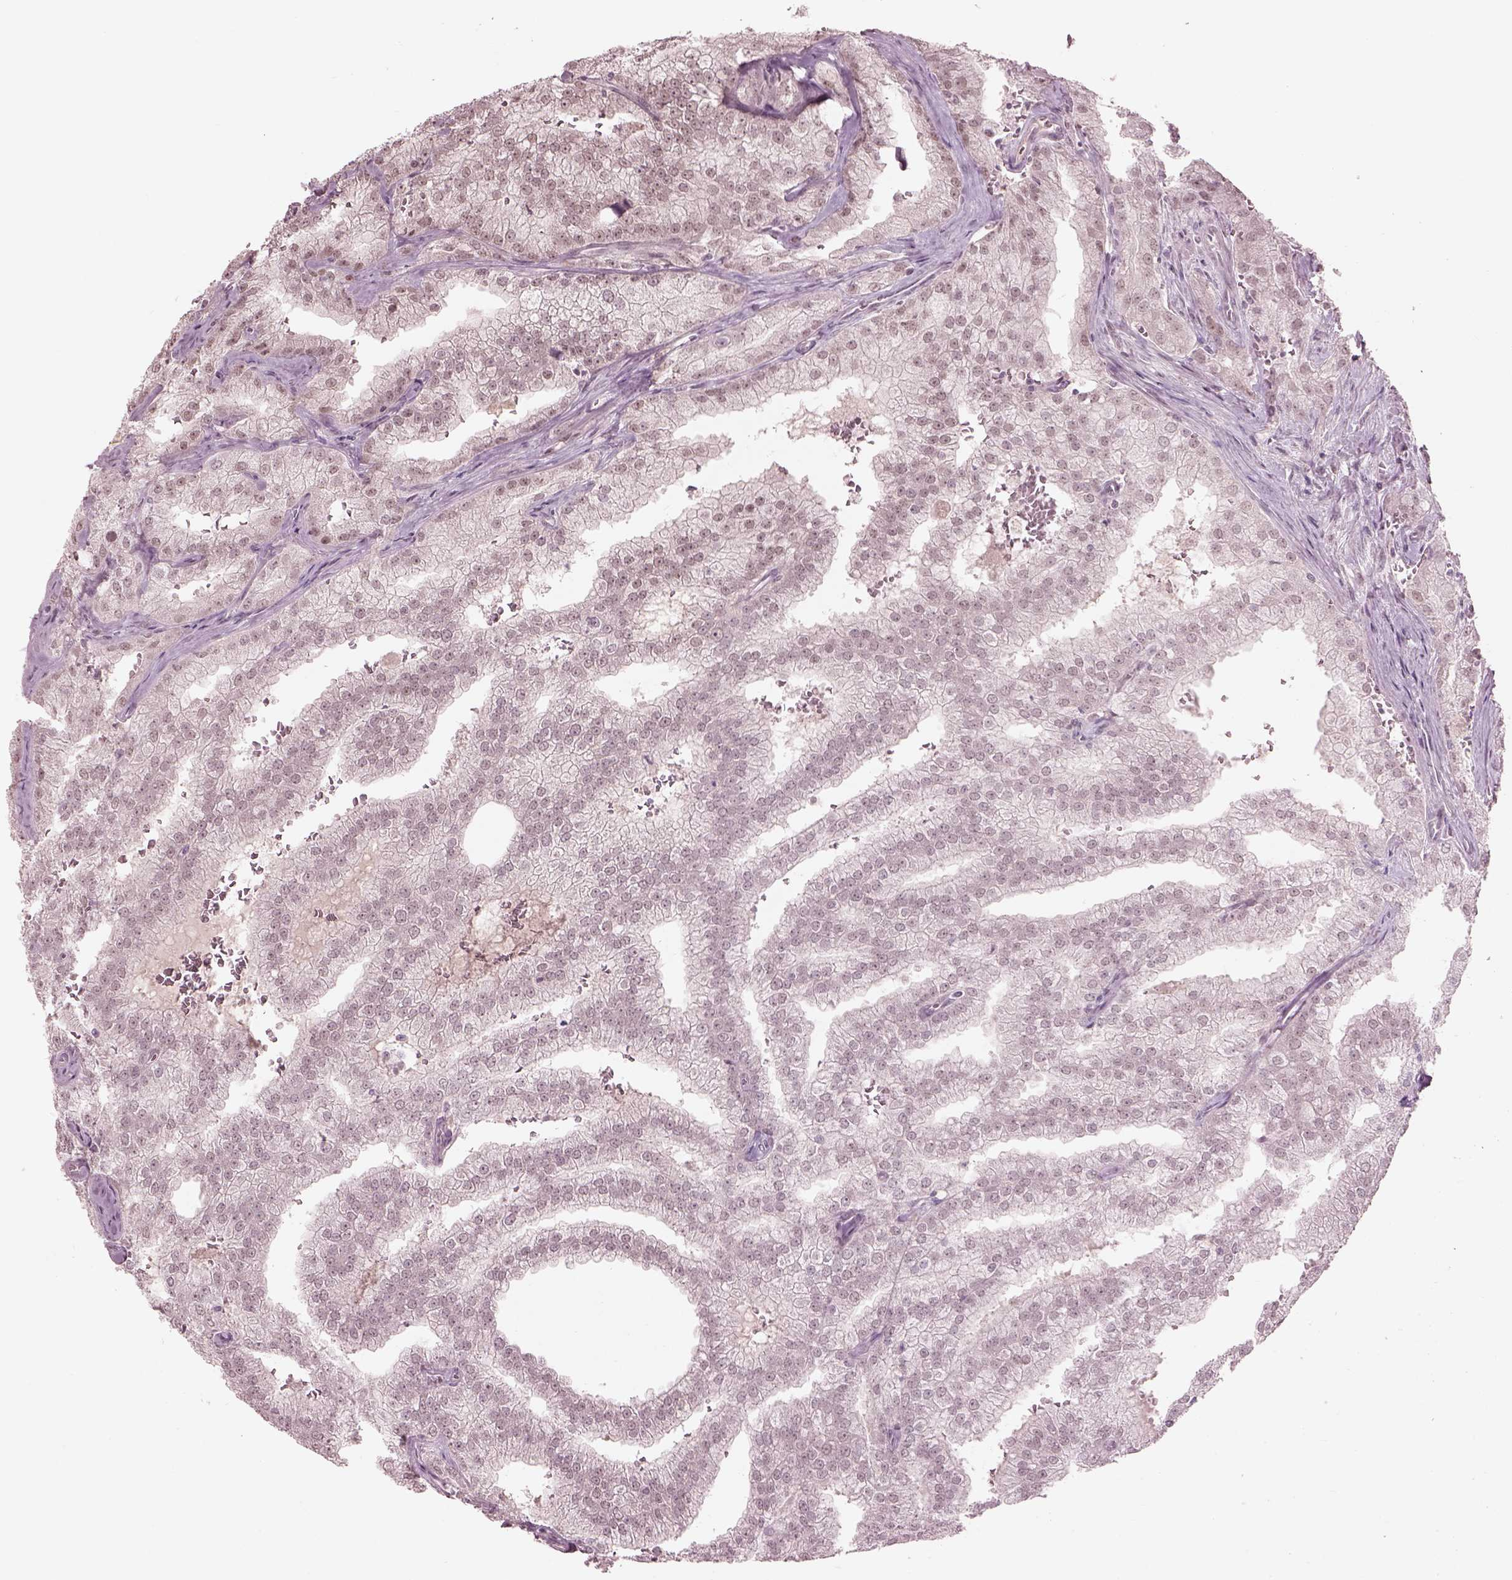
{"staining": {"intensity": "negative", "quantity": "none", "location": "none"}, "tissue": "prostate cancer", "cell_type": "Tumor cells", "image_type": "cancer", "snomed": [{"axis": "morphology", "description": "Adenocarcinoma, NOS"}, {"axis": "topography", "description": "Prostate"}], "caption": "Immunohistochemistry (IHC) histopathology image of neoplastic tissue: prostate cancer stained with DAB exhibits no significant protein positivity in tumor cells.", "gene": "GARIN4", "patient": {"sex": "male", "age": 70}}